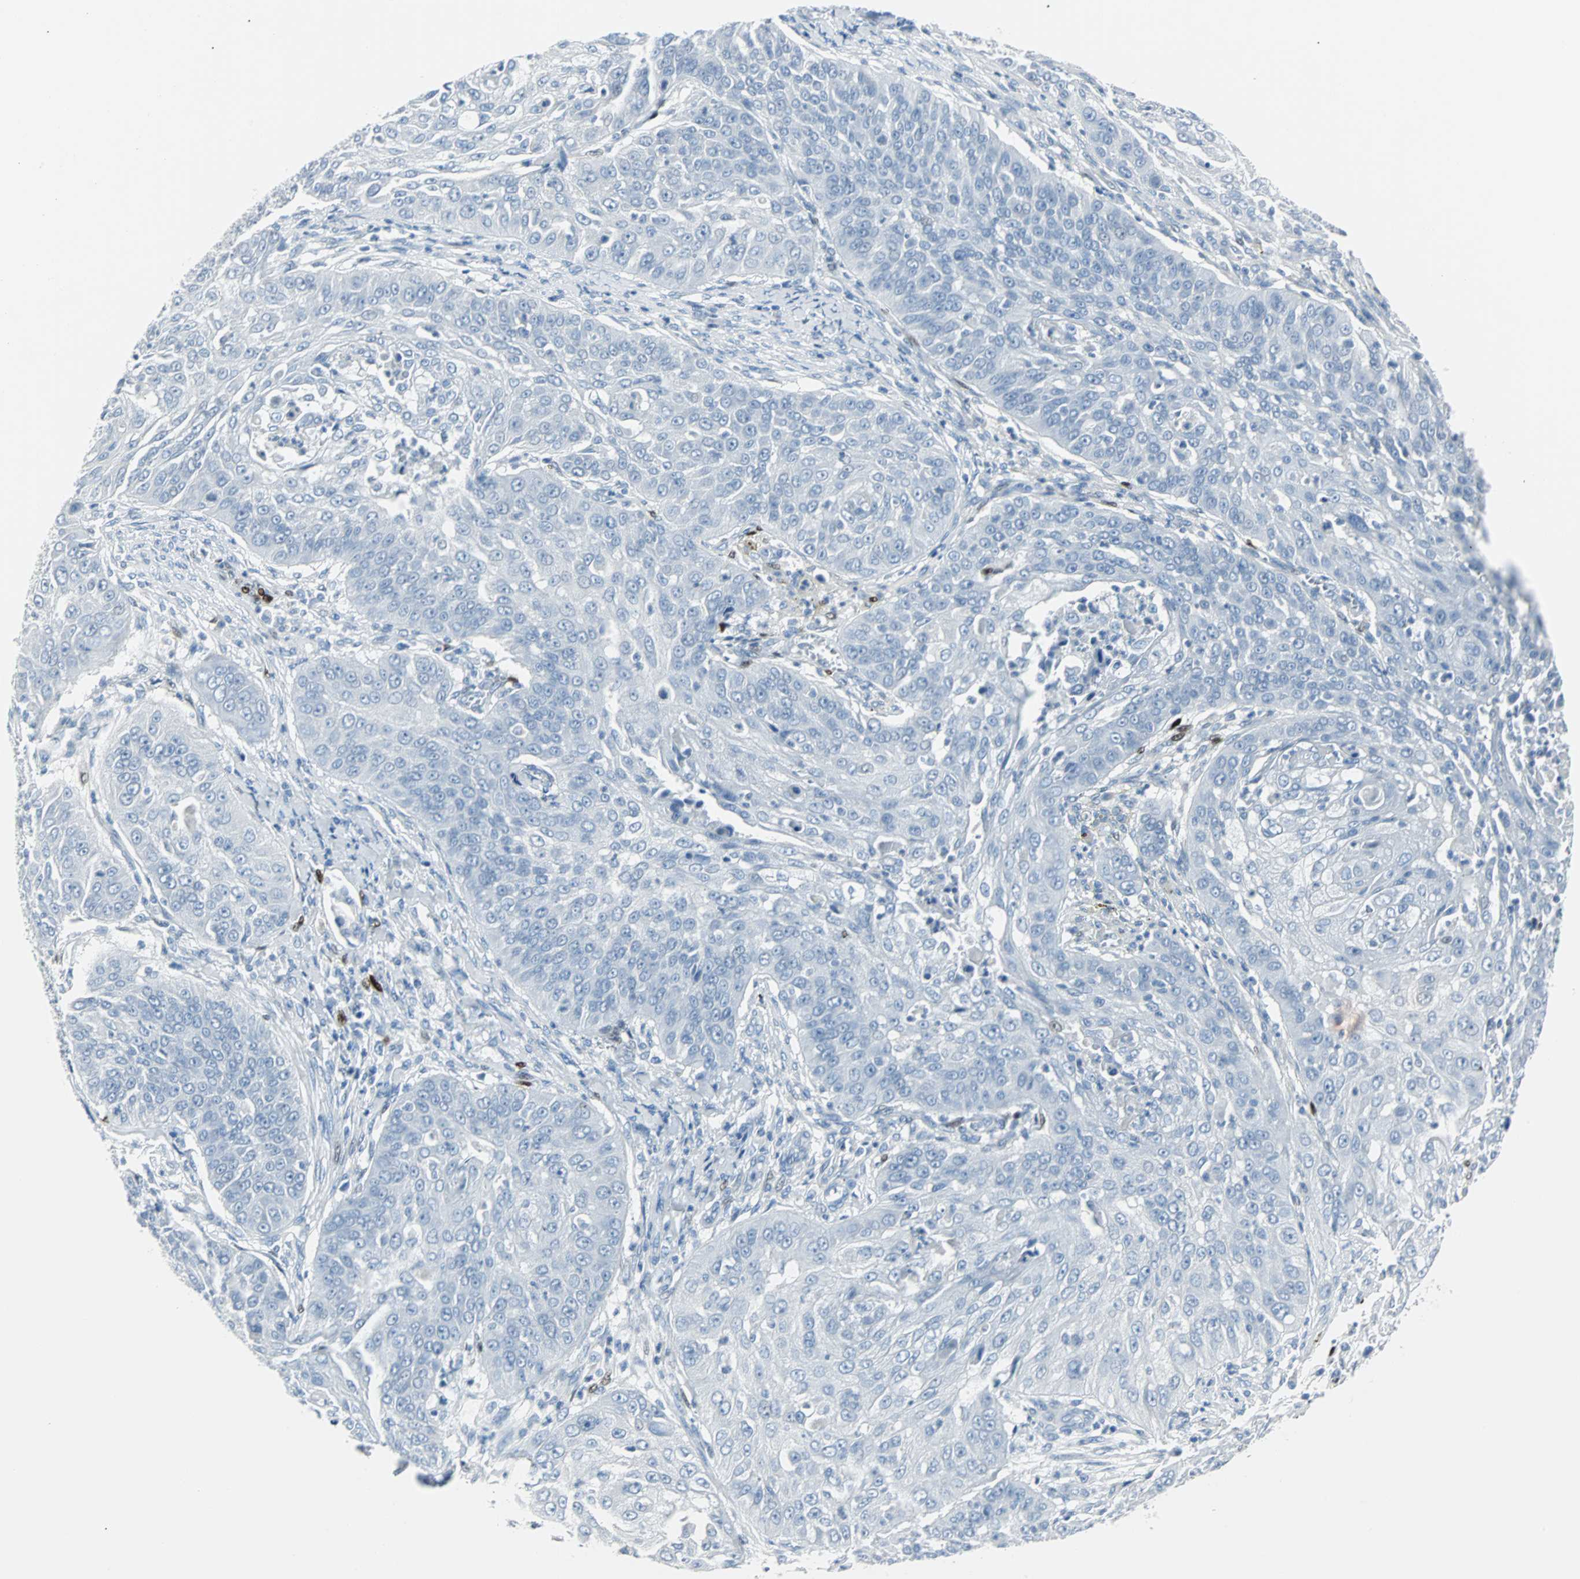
{"staining": {"intensity": "negative", "quantity": "none", "location": "none"}, "tissue": "cervical cancer", "cell_type": "Tumor cells", "image_type": "cancer", "snomed": [{"axis": "morphology", "description": "Squamous cell carcinoma, NOS"}, {"axis": "topography", "description": "Cervix"}], "caption": "The photomicrograph reveals no staining of tumor cells in squamous cell carcinoma (cervical).", "gene": "IL33", "patient": {"sex": "female", "age": 64}}